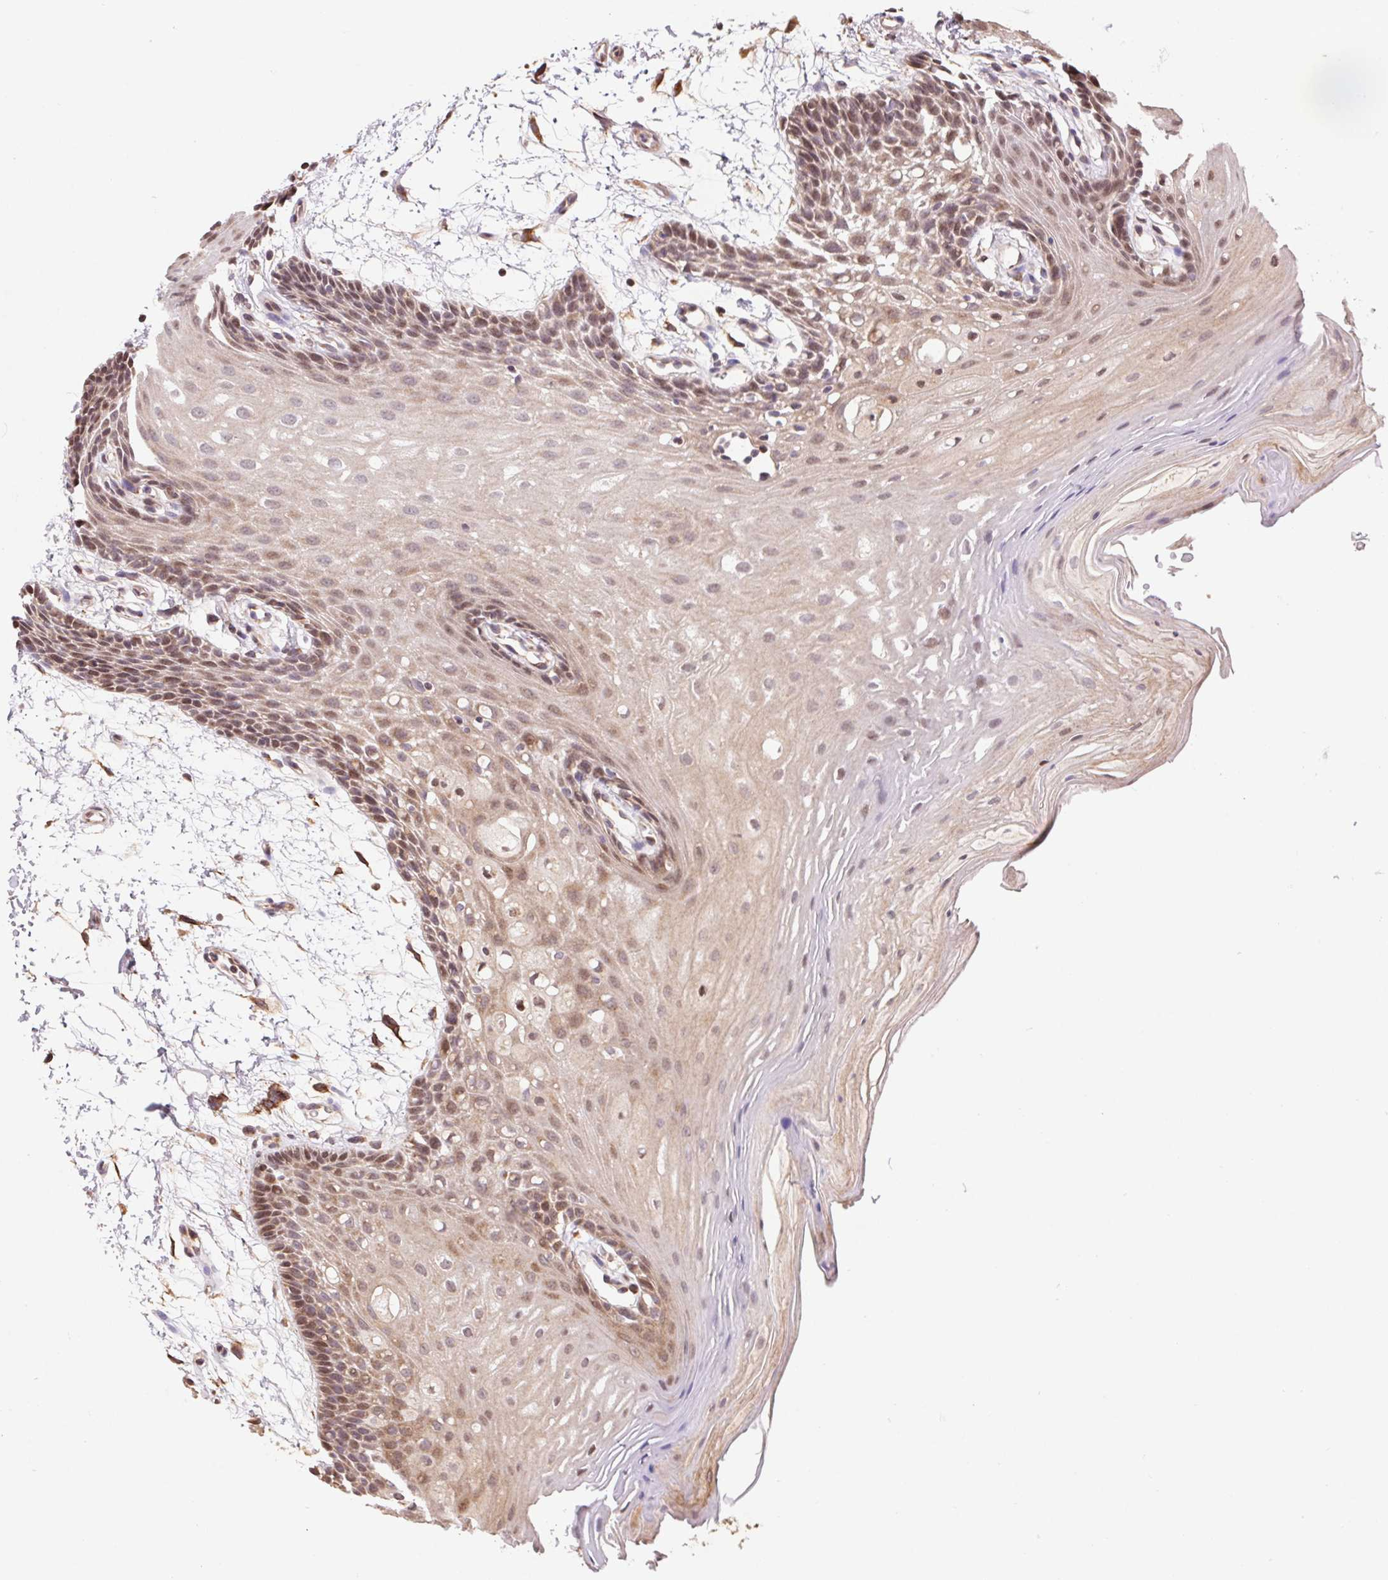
{"staining": {"intensity": "weak", "quantity": ">75%", "location": "cytoplasmic/membranous"}, "tissue": "oral mucosa", "cell_type": "Squamous epithelial cells", "image_type": "normal", "snomed": [{"axis": "morphology", "description": "Normal tissue, NOS"}, {"axis": "morphology", "description": "Squamous cell carcinoma, NOS"}, {"axis": "topography", "description": "Oral tissue"}, {"axis": "topography", "description": "Tounge, NOS"}, {"axis": "topography", "description": "Head-Neck"}], "caption": "Protein expression by immunohistochemistry exhibits weak cytoplasmic/membranous positivity in about >75% of squamous epithelial cells in normal oral mucosa.", "gene": "PDHA1", "patient": {"sex": "male", "age": 62}}